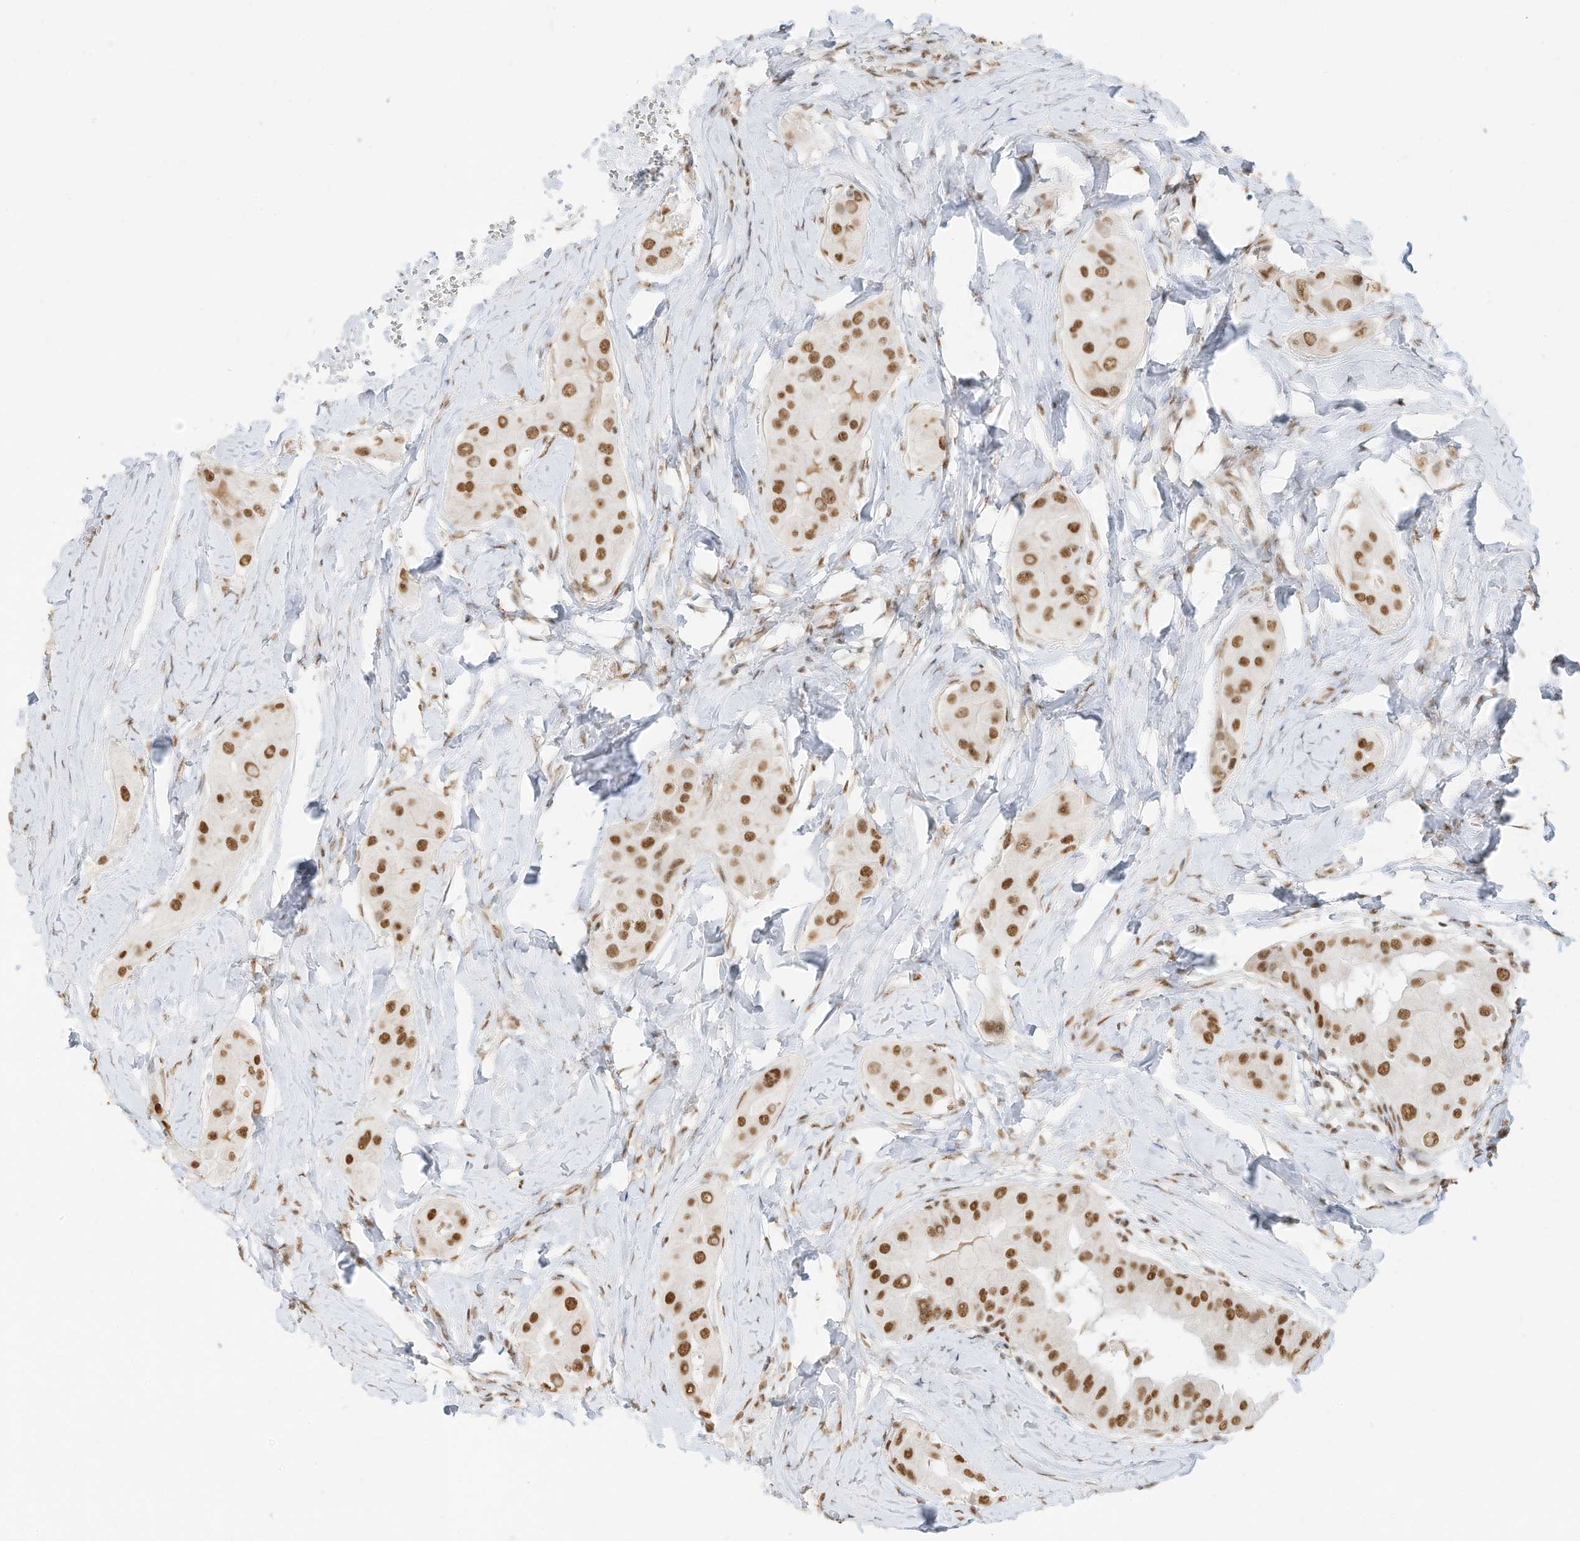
{"staining": {"intensity": "moderate", "quantity": ">75%", "location": "nuclear"}, "tissue": "thyroid cancer", "cell_type": "Tumor cells", "image_type": "cancer", "snomed": [{"axis": "morphology", "description": "Papillary adenocarcinoma, NOS"}, {"axis": "topography", "description": "Thyroid gland"}], "caption": "This micrograph exhibits immunohistochemistry staining of human thyroid cancer, with medium moderate nuclear positivity in approximately >75% of tumor cells.", "gene": "NHSL1", "patient": {"sex": "male", "age": 33}}